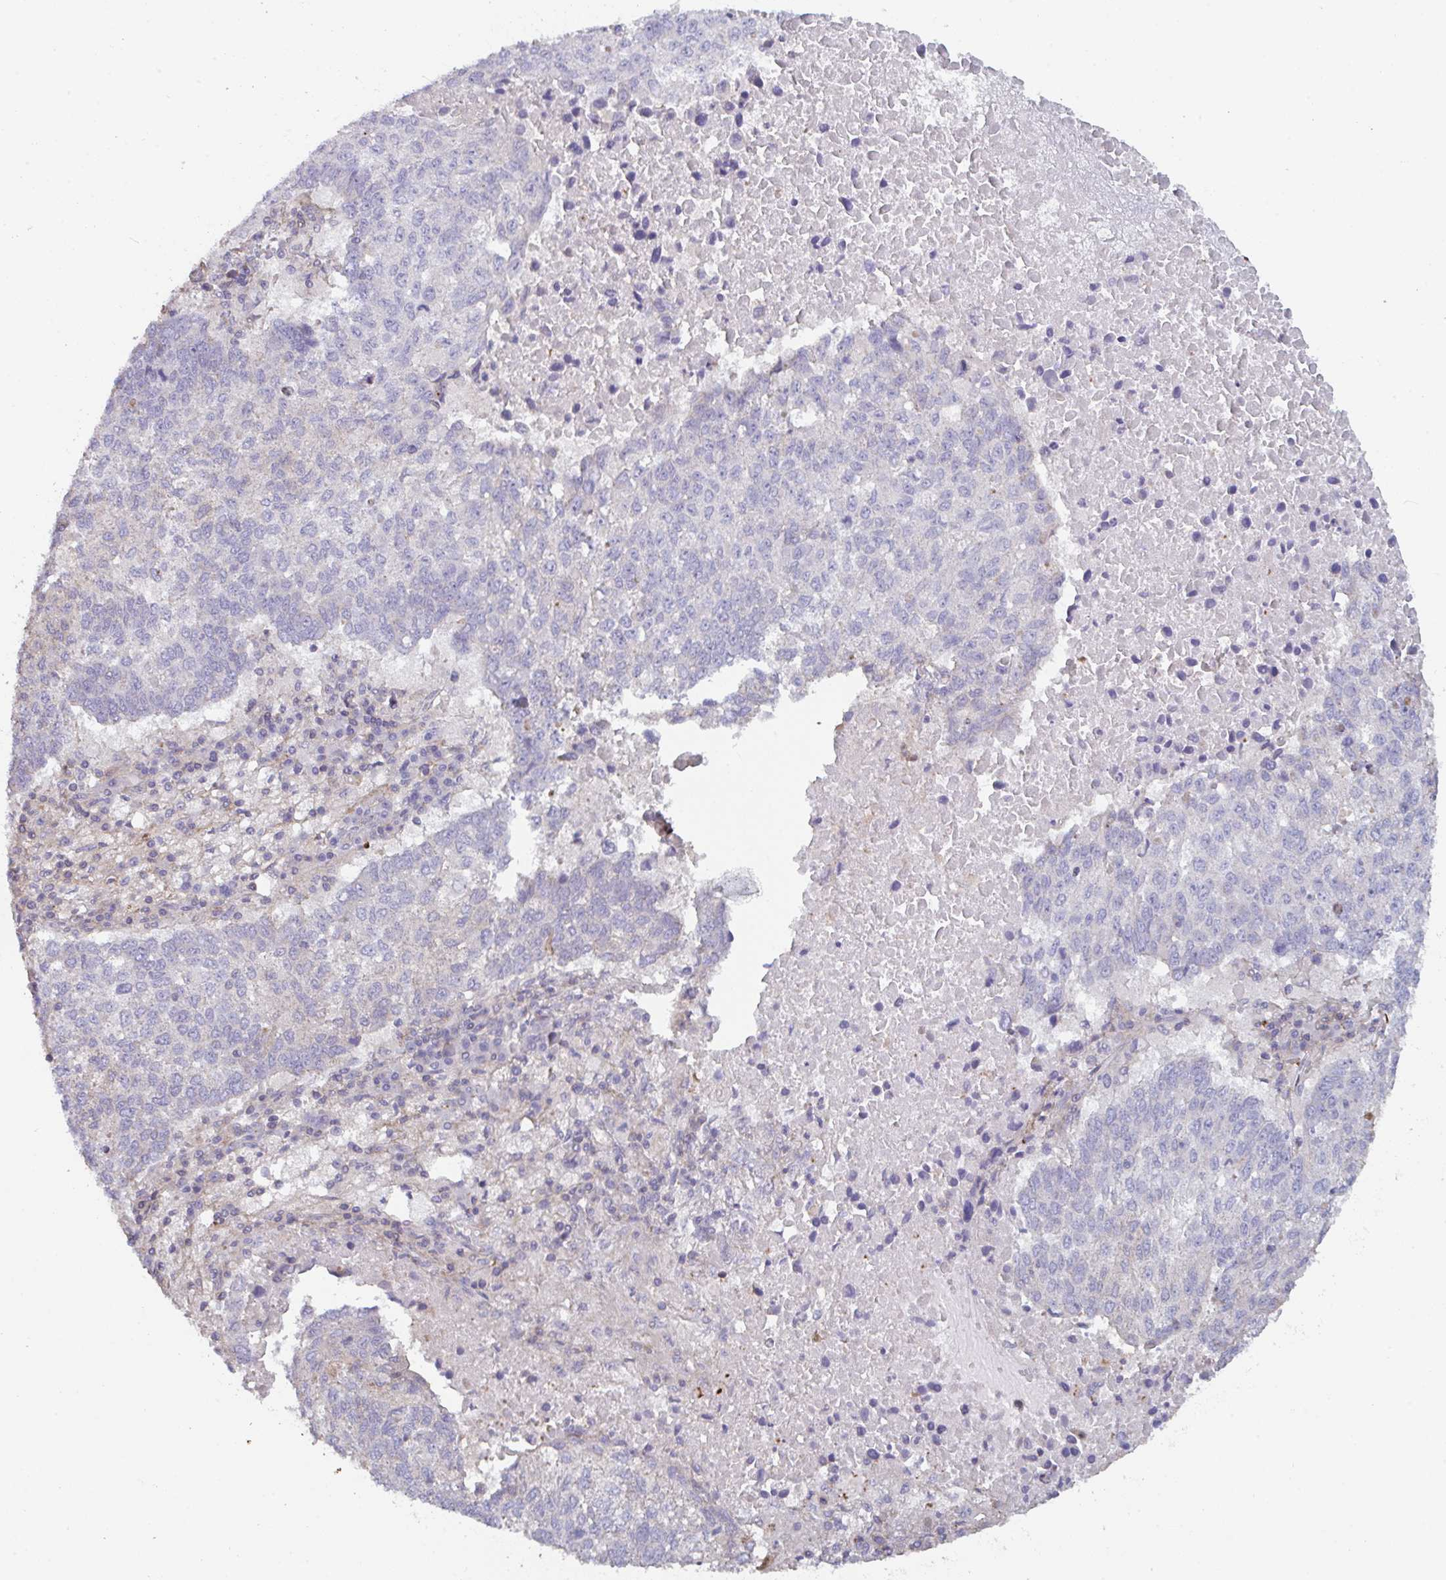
{"staining": {"intensity": "negative", "quantity": "none", "location": "none"}, "tissue": "lung cancer", "cell_type": "Tumor cells", "image_type": "cancer", "snomed": [{"axis": "morphology", "description": "Squamous cell carcinoma, NOS"}, {"axis": "topography", "description": "Lung"}], "caption": "IHC micrograph of neoplastic tissue: human lung cancer stained with DAB (3,3'-diaminobenzidine) reveals no significant protein positivity in tumor cells.", "gene": "FZD2", "patient": {"sex": "male", "age": 73}}